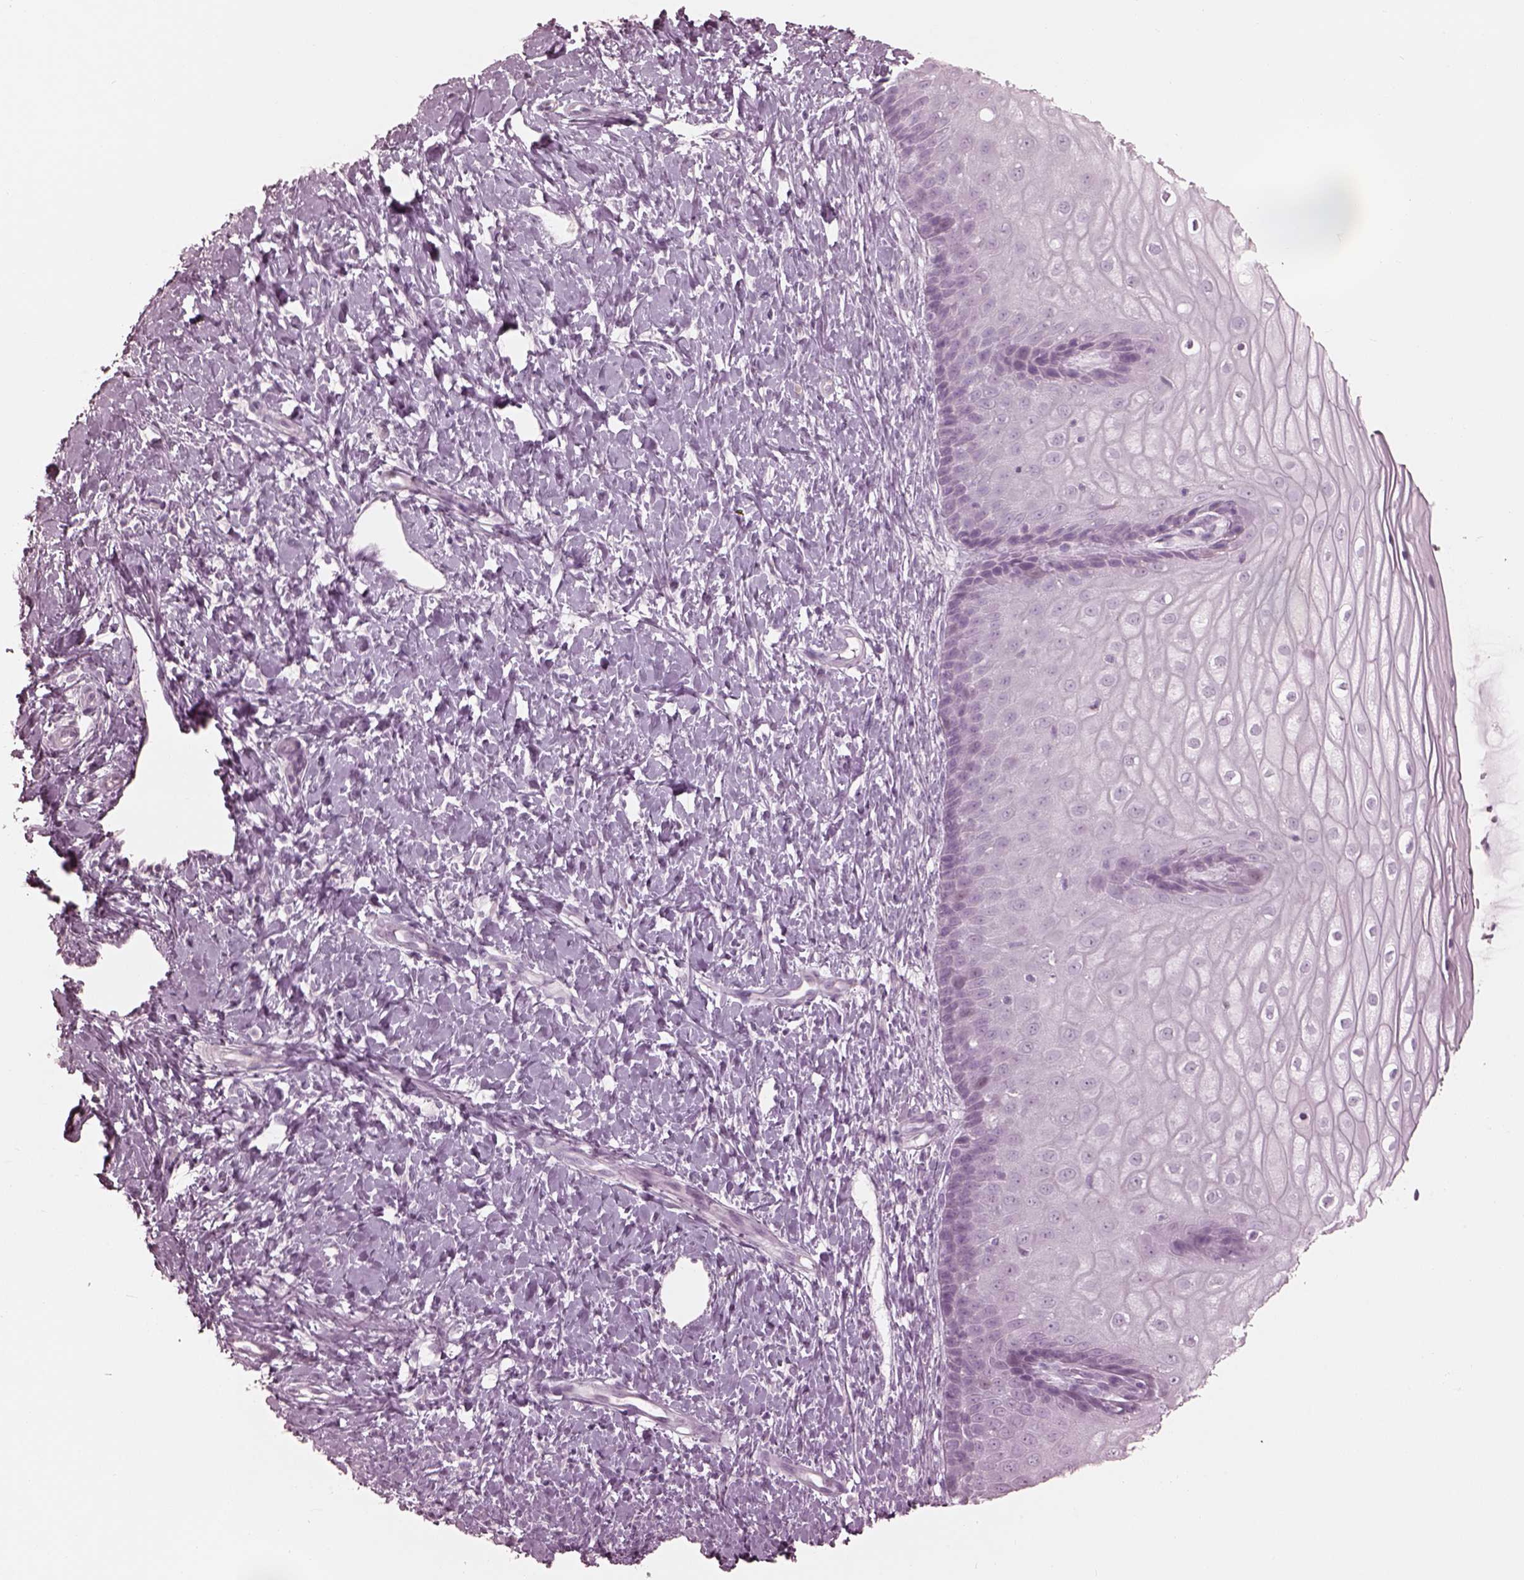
{"staining": {"intensity": "negative", "quantity": "none", "location": "none"}, "tissue": "cervix", "cell_type": "Glandular cells", "image_type": "normal", "snomed": [{"axis": "morphology", "description": "Normal tissue, NOS"}, {"axis": "topography", "description": "Cervix"}], "caption": "This histopathology image is of benign cervix stained with immunohistochemistry to label a protein in brown with the nuclei are counter-stained blue. There is no staining in glandular cells.", "gene": "KRTAP24", "patient": {"sex": "female", "age": 37}}